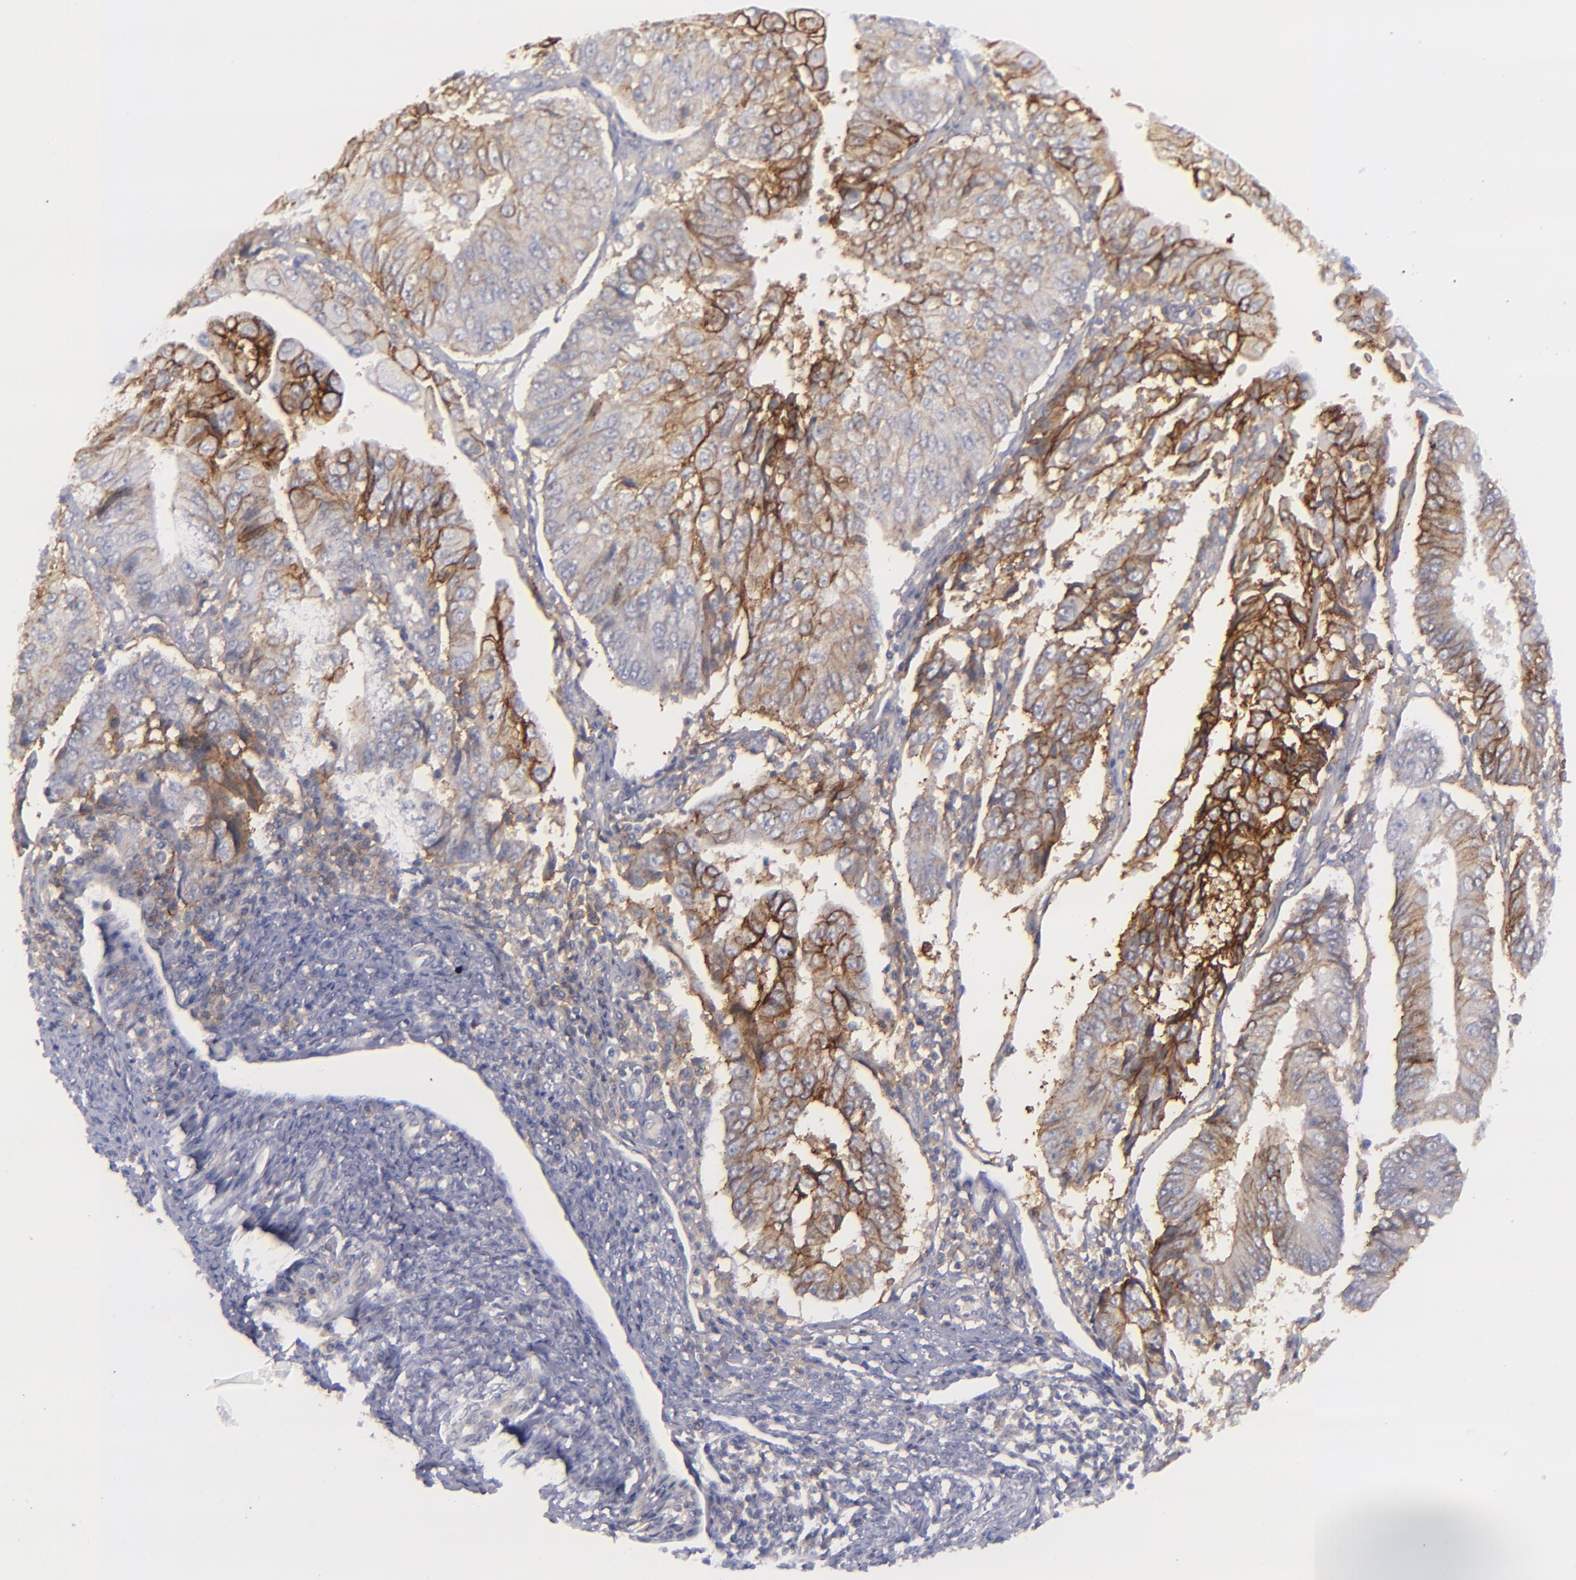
{"staining": {"intensity": "strong", "quantity": "25%-75%", "location": "cytoplasmic/membranous"}, "tissue": "endometrial cancer", "cell_type": "Tumor cells", "image_type": "cancer", "snomed": [{"axis": "morphology", "description": "Adenocarcinoma, NOS"}, {"axis": "topography", "description": "Endometrium"}], "caption": "DAB (3,3'-diaminobenzidine) immunohistochemical staining of human endometrial adenocarcinoma shows strong cytoplasmic/membranous protein expression in approximately 25%-75% of tumor cells.", "gene": "BSG", "patient": {"sex": "female", "age": 75}}